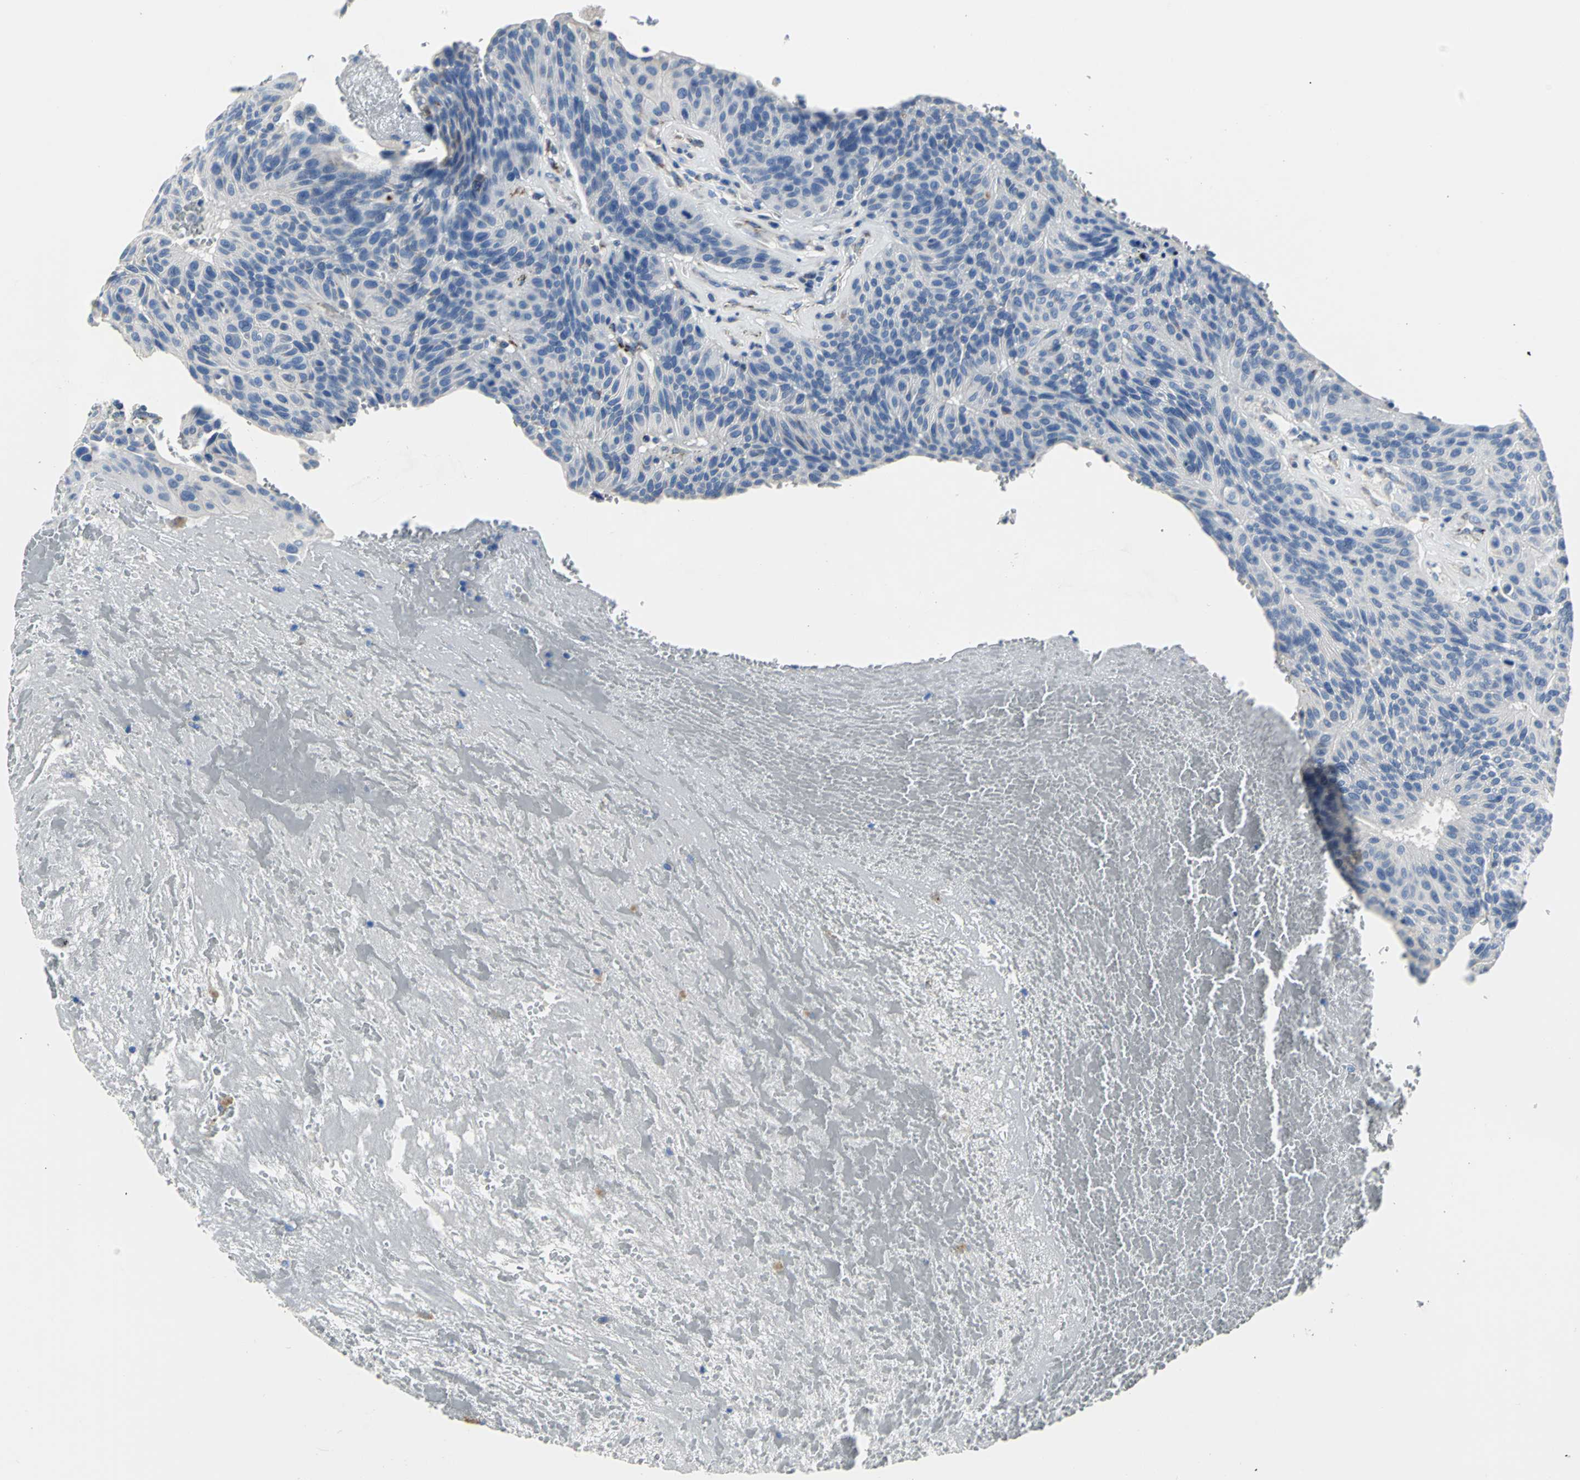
{"staining": {"intensity": "negative", "quantity": "none", "location": "none"}, "tissue": "urothelial cancer", "cell_type": "Tumor cells", "image_type": "cancer", "snomed": [{"axis": "morphology", "description": "Urothelial carcinoma, High grade"}, {"axis": "topography", "description": "Urinary bladder"}], "caption": "This is an immunohistochemistry (IHC) image of urothelial carcinoma (high-grade). There is no staining in tumor cells.", "gene": "IFI6", "patient": {"sex": "male", "age": 66}}